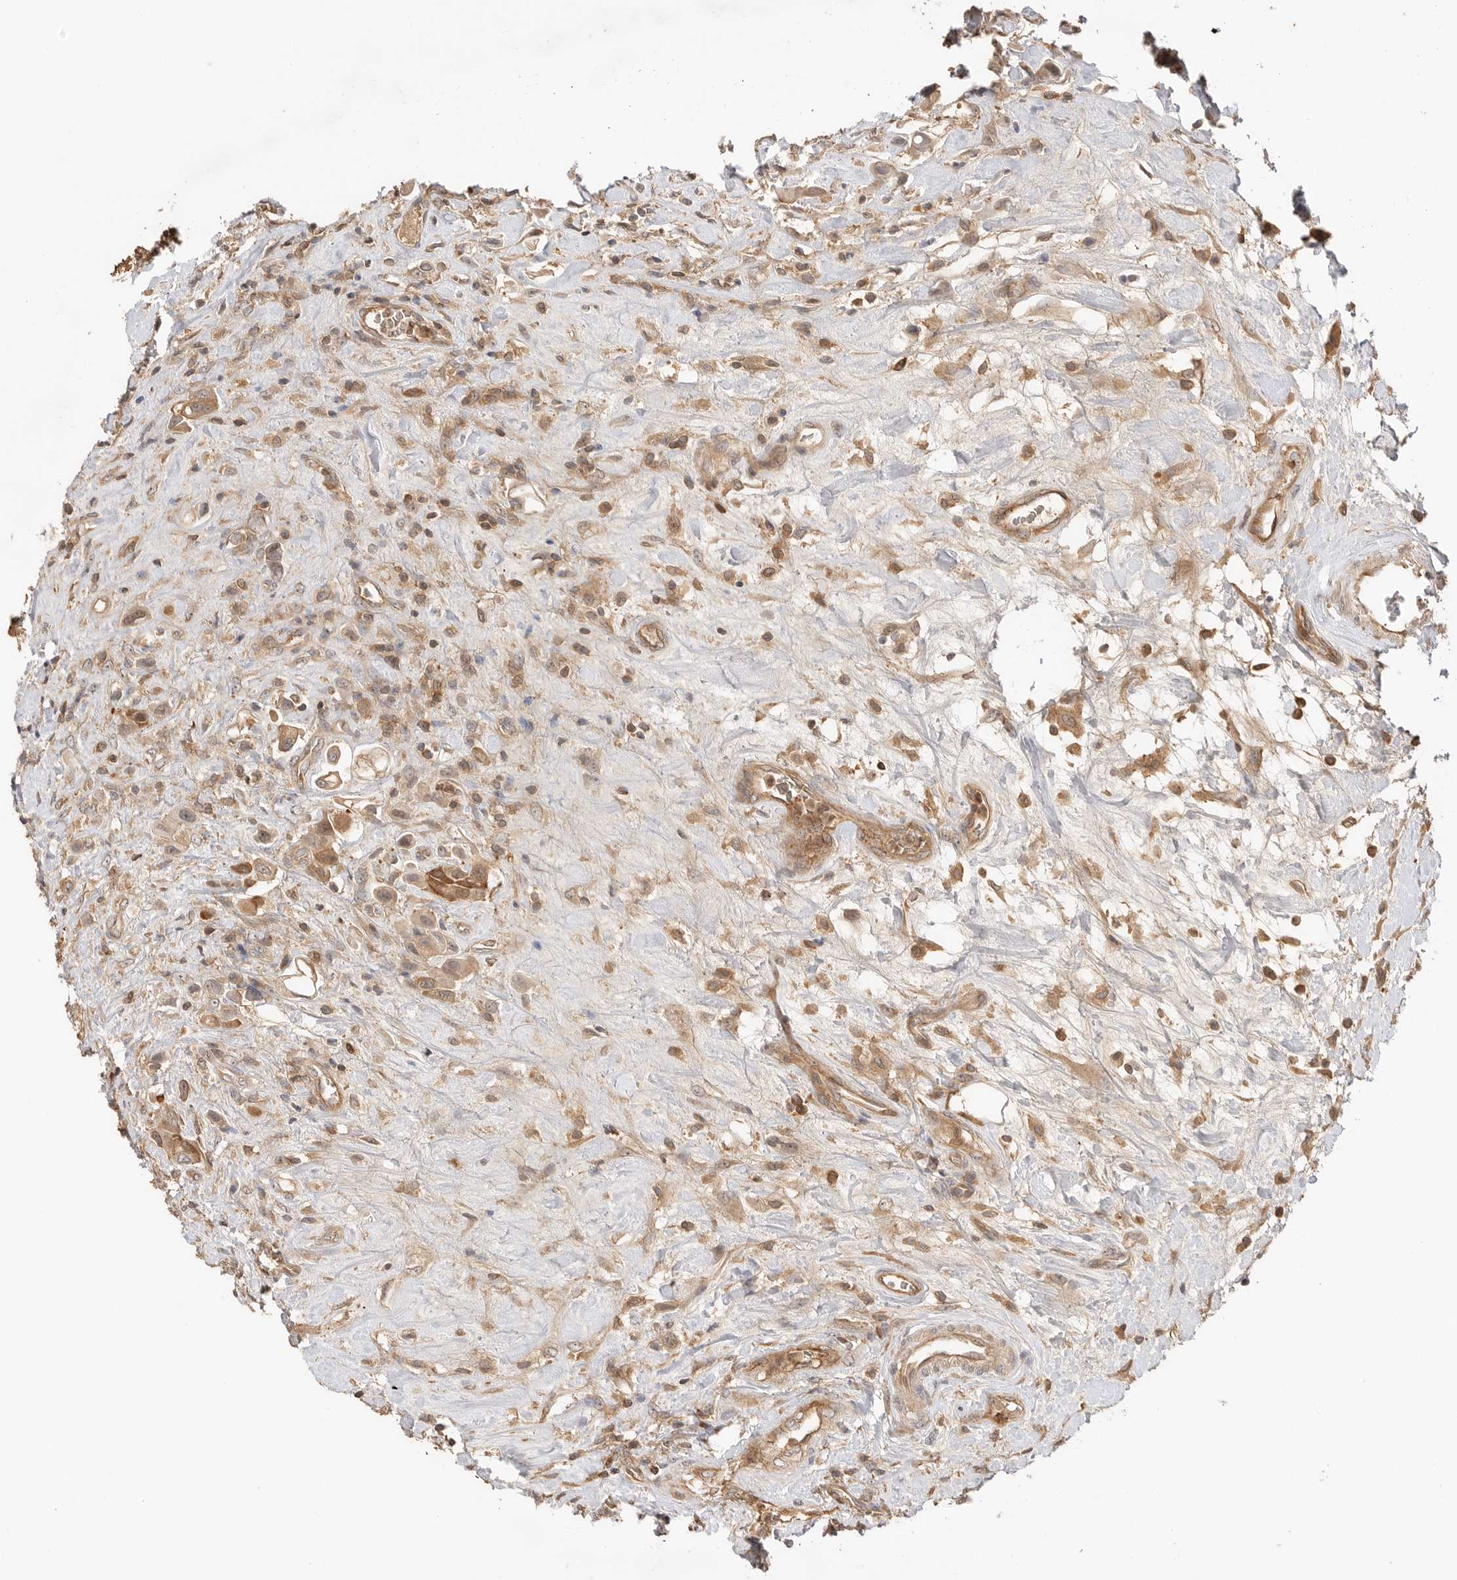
{"staining": {"intensity": "moderate", "quantity": ">75%", "location": "cytoplasmic/membranous"}, "tissue": "urothelial cancer", "cell_type": "Tumor cells", "image_type": "cancer", "snomed": [{"axis": "morphology", "description": "Urothelial carcinoma, High grade"}, {"axis": "topography", "description": "Urinary bladder"}], "caption": "Protein analysis of urothelial cancer tissue reveals moderate cytoplasmic/membranous staining in approximately >75% of tumor cells.", "gene": "CLDN12", "patient": {"sex": "male", "age": 50}}